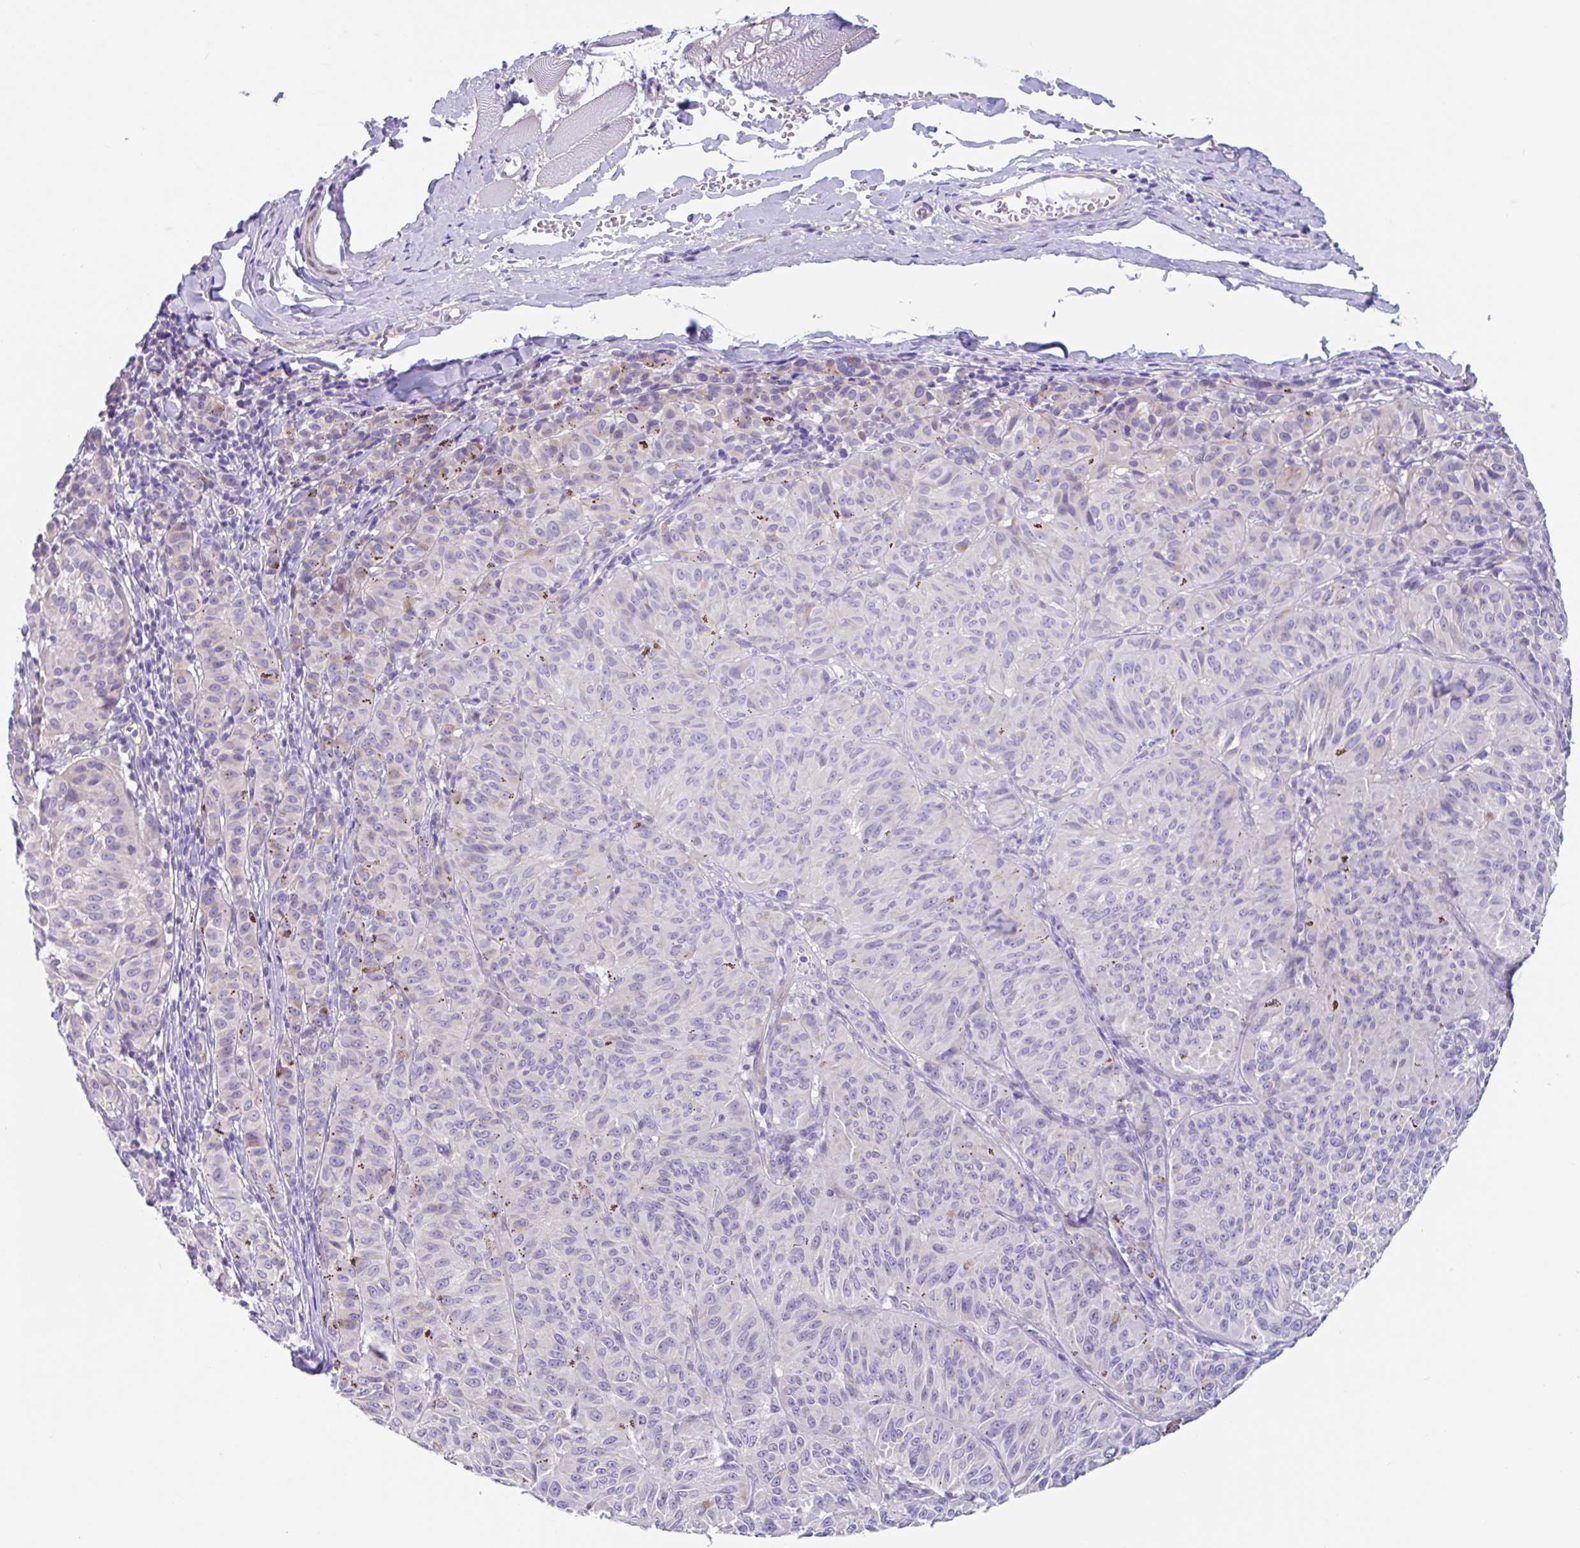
{"staining": {"intensity": "negative", "quantity": "none", "location": "none"}, "tissue": "melanoma", "cell_type": "Tumor cells", "image_type": "cancer", "snomed": [{"axis": "morphology", "description": "Malignant melanoma, NOS"}, {"axis": "topography", "description": "Skin"}], "caption": "Tumor cells are negative for protein expression in human malignant melanoma.", "gene": "OR6N2", "patient": {"sex": "female", "age": 72}}